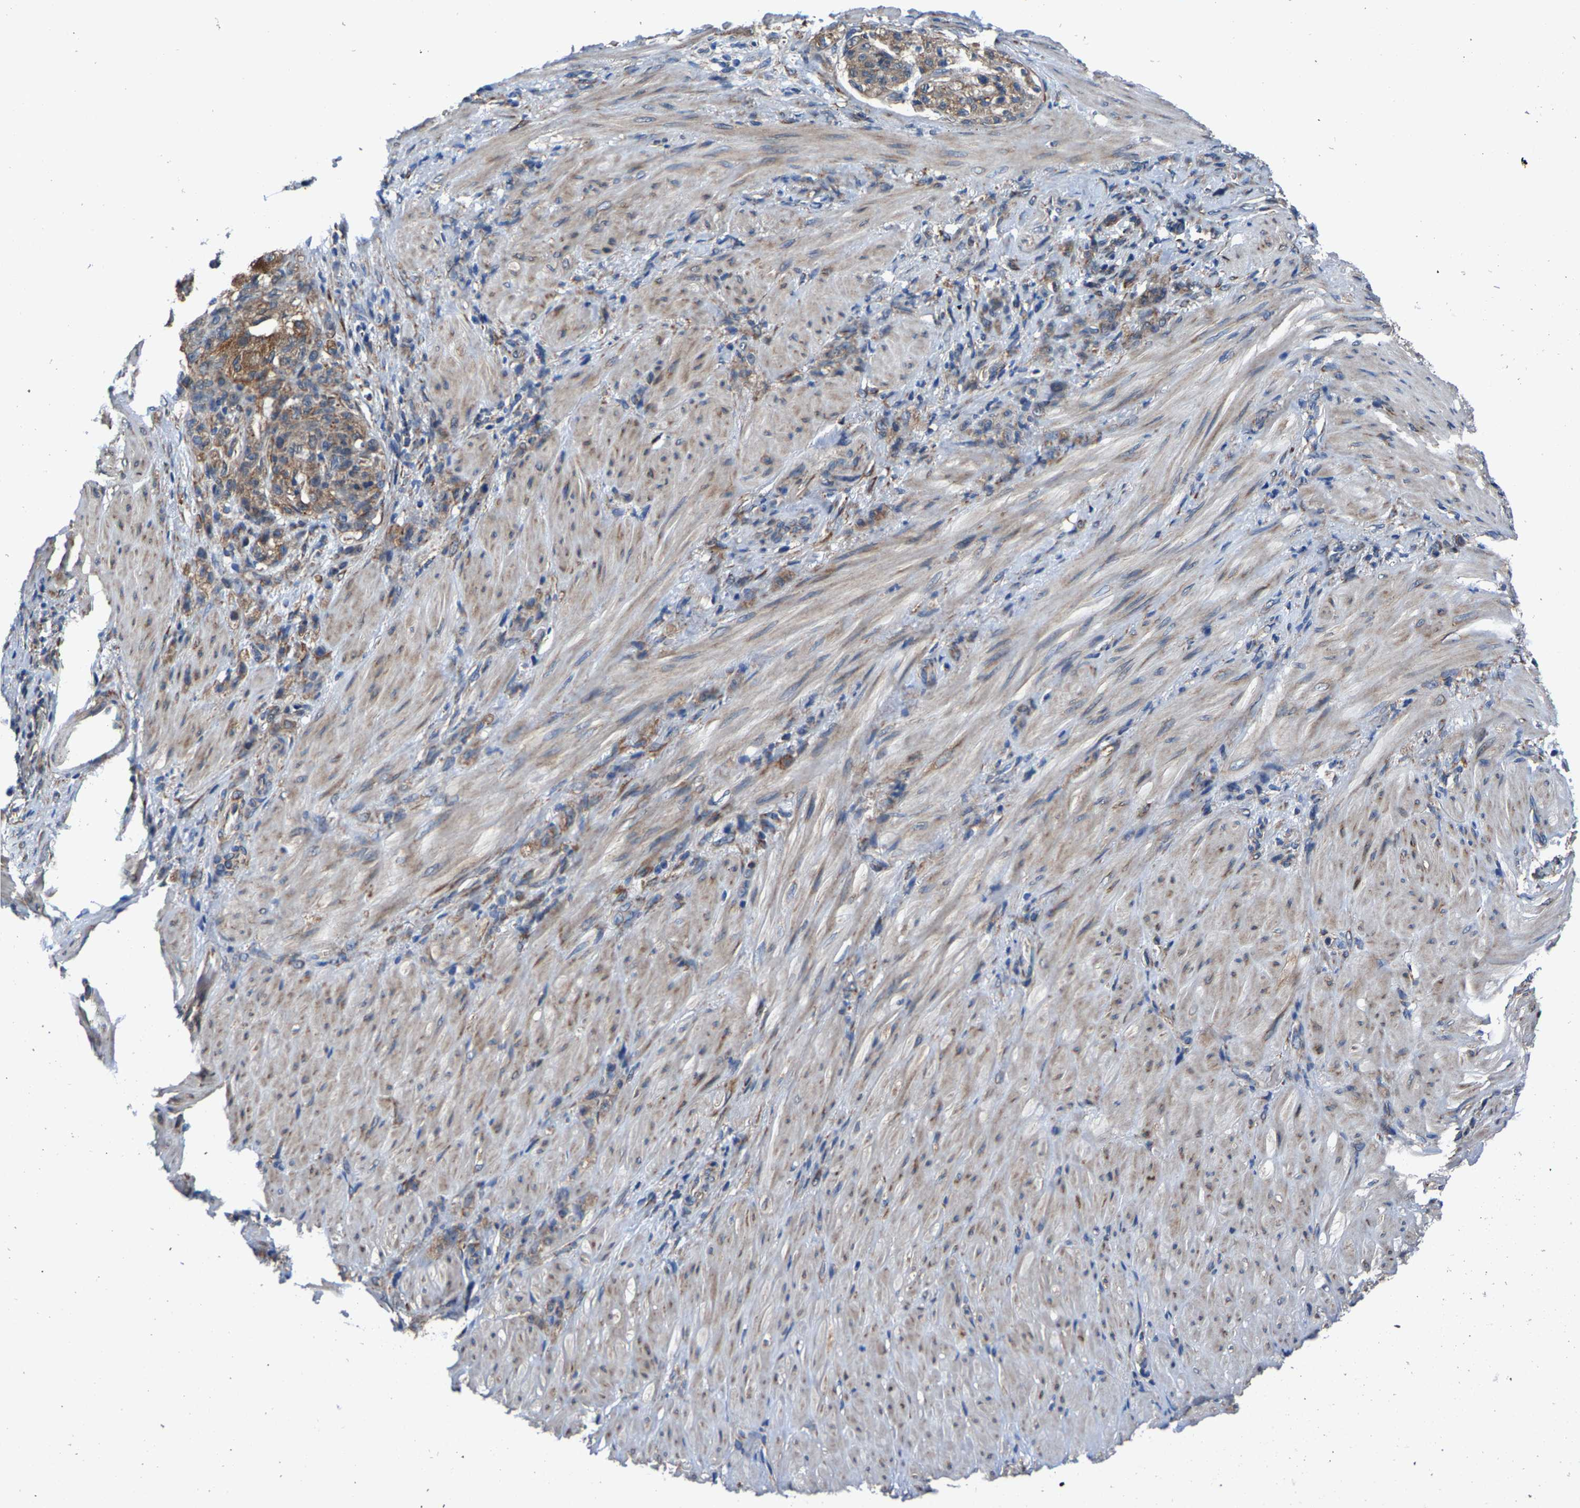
{"staining": {"intensity": "moderate", "quantity": ">75%", "location": "cytoplasmic/membranous"}, "tissue": "stomach cancer", "cell_type": "Tumor cells", "image_type": "cancer", "snomed": [{"axis": "morphology", "description": "Normal tissue, NOS"}, {"axis": "morphology", "description": "Adenocarcinoma, NOS"}, {"axis": "topography", "description": "Stomach"}], "caption": "IHC of human stomach cancer shows medium levels of moderate cytoplasmic/membranous expression in about >75% of tumor cells. (Brightfield microscopy of DAB IHC at high magnification).", "gene": "PDP1", "patient": {"sex": "male", "age": 82}}